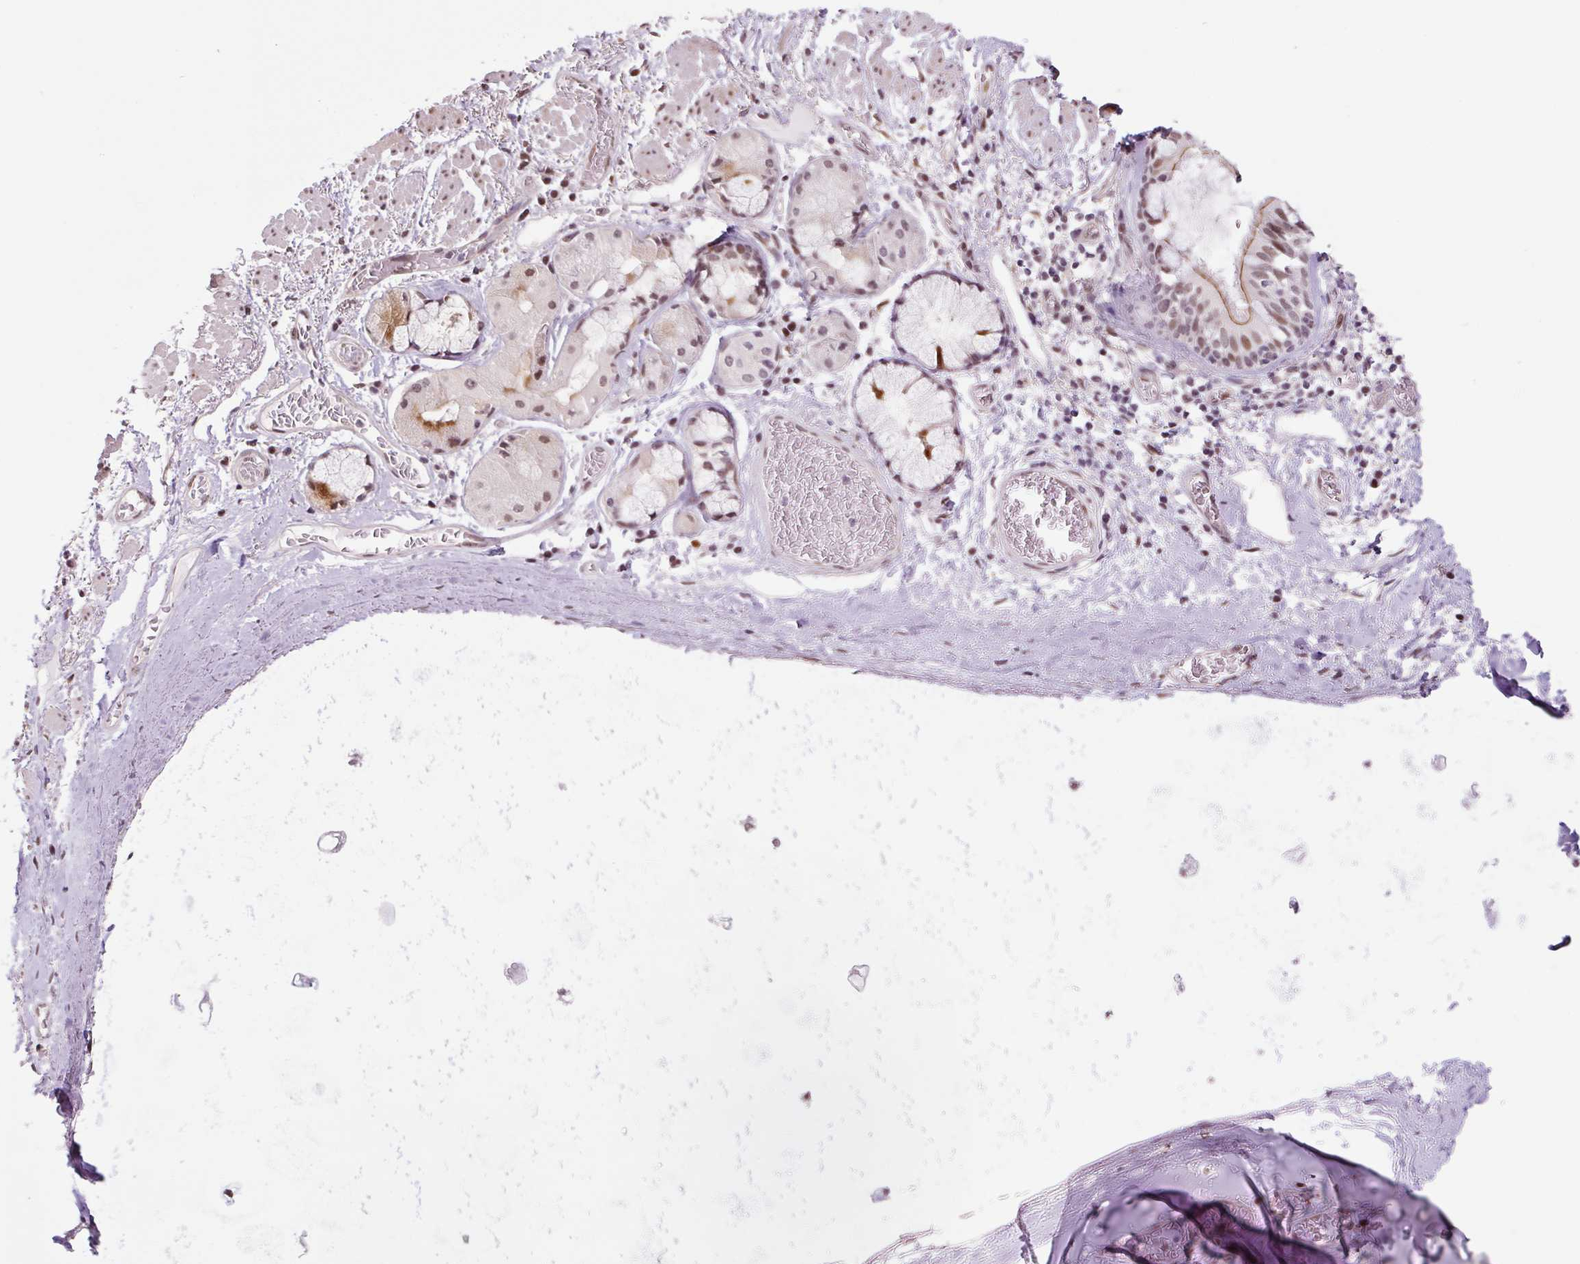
{"staining": {"intensity": "negative", "quantity": "none", "location": "none"}, "tissue": "adipose tissue", "cell_type": "Adipocytes", "image_type": "normal", "snomed": [{"axis": "morphology", "description": "Normal tissue, NOS"}, {"axis": "morphology", "description": "Degeneration, NOS"}, {"axis": "topography", "description": "Cartilage tissue"}, {"axis": "topography", "description": "Lung"}], "caption": "Immunohistochemistry (IHC) of unremarkable adipose tissue demonstrates no expression in adipocytes.", "gene": "TCFL5", "patient": {"sex": "female", "age": 61}}